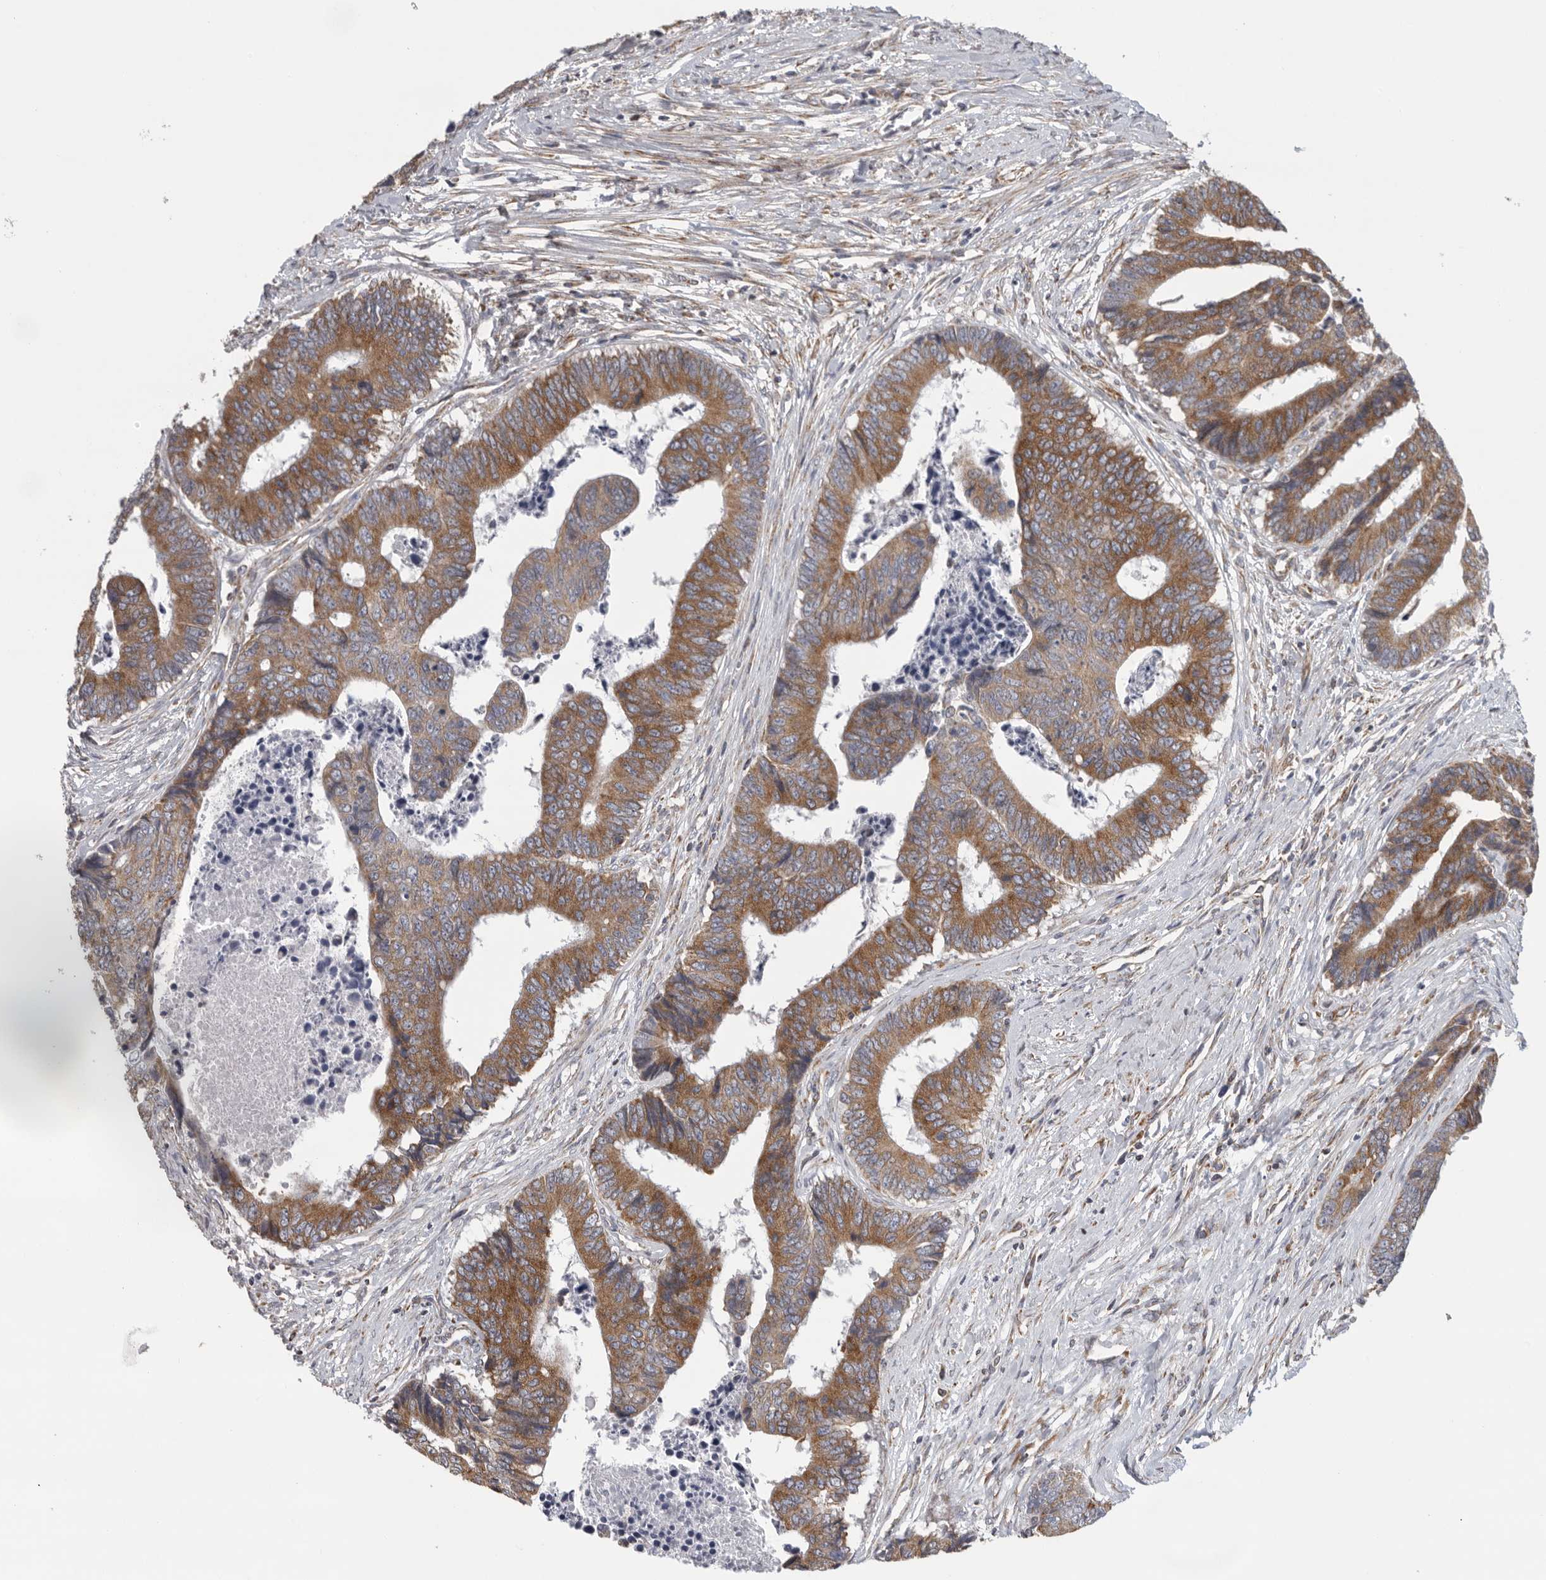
{"staining": {"intensity": "moderate", "quantity": ">75%", "location": "cytoplasmic/membranous"}, "tissue": "colorectal cancer", "cell_type": "Tumor cells", "image_type": "cancer", "snomed": [{"axis": "morphology", "description": "Adenocarcinoma, NOS"}, {"axis": "topography", "description": "Rectum"}], "caption": "Adenocarcinoma (colorectal) was stained to show a protein in brown. There is medium levels of moderate cytoplasmic/membranous staining in approximately >75% of tumor cells.", "gene": "FKBP8", "patient": {"sex": "male", "age": 84}}